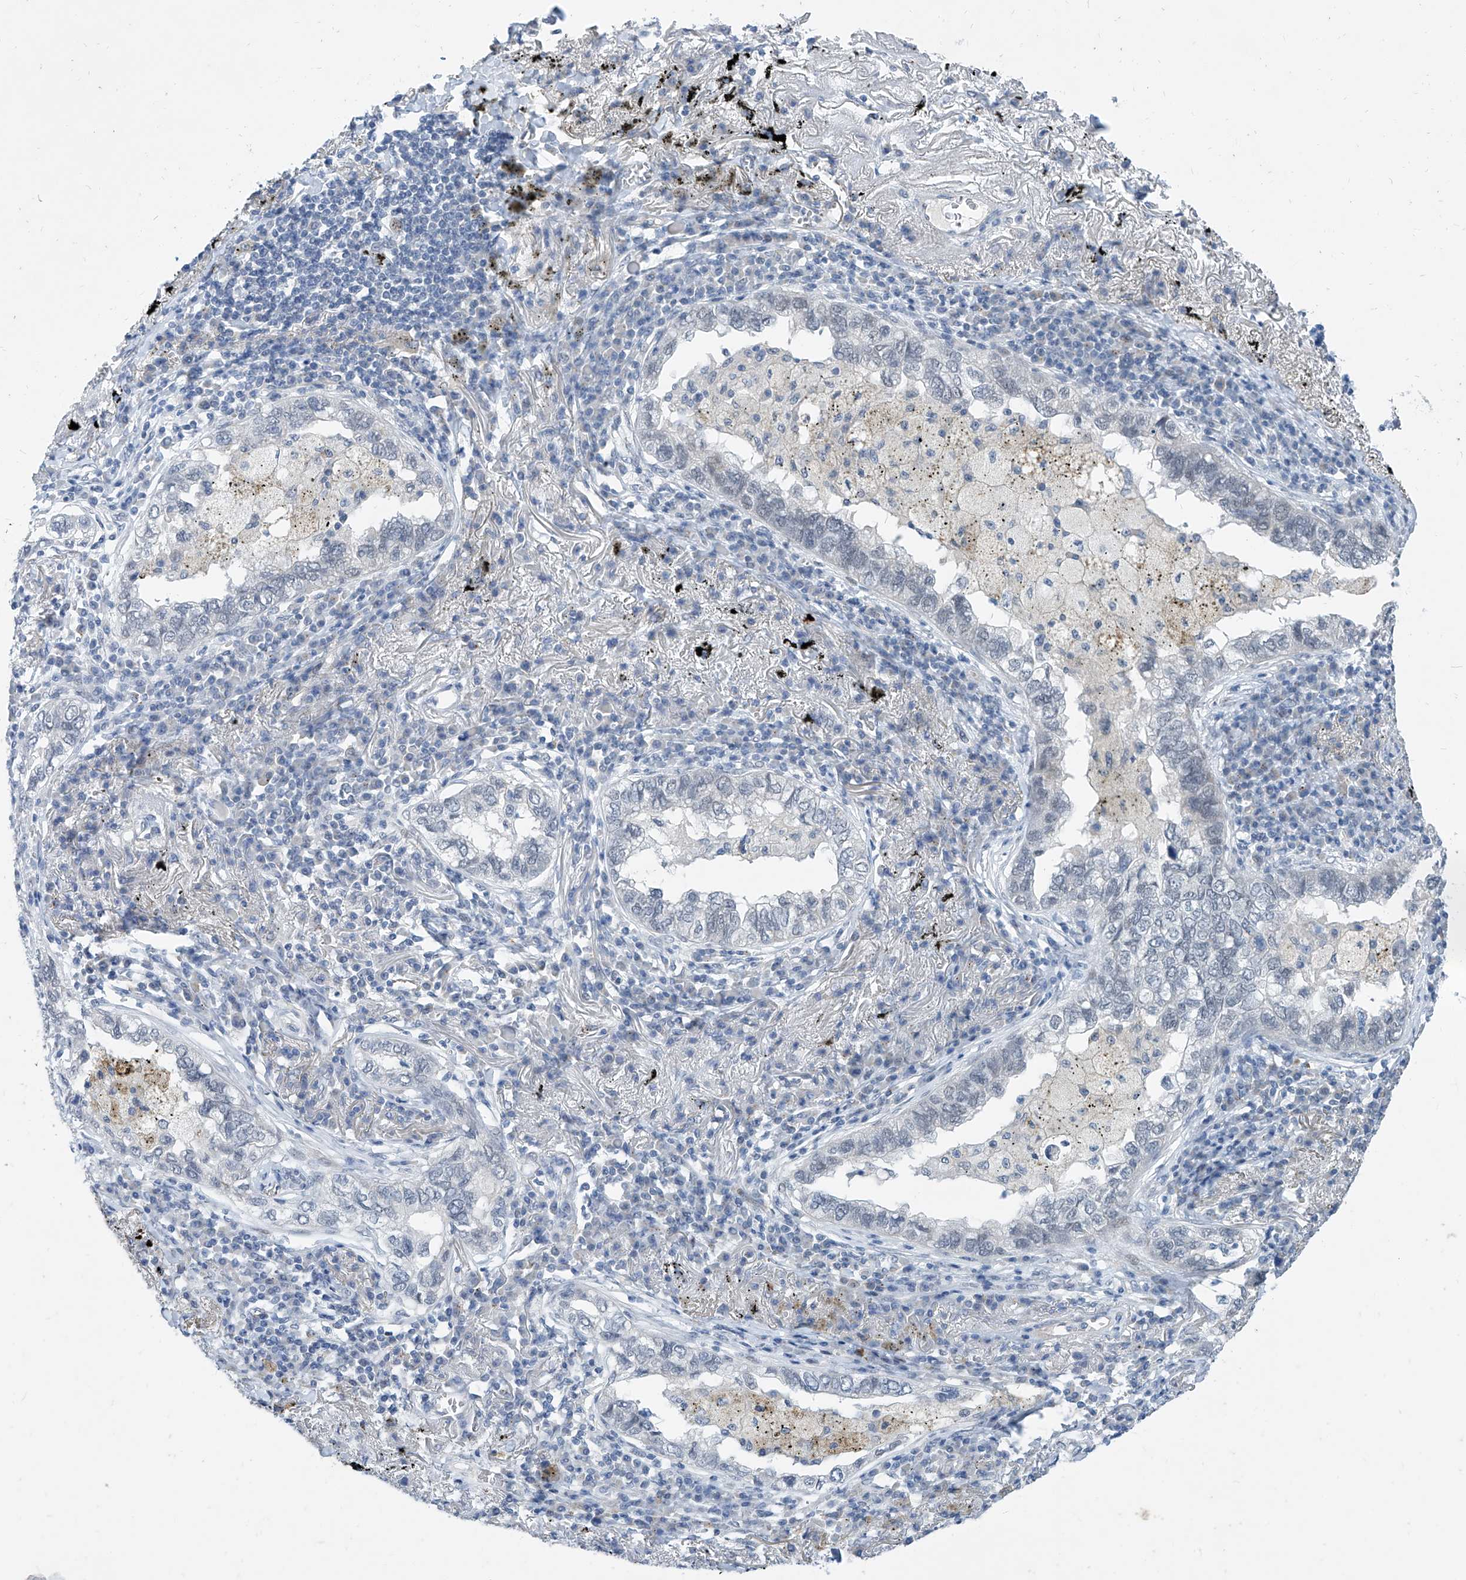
{"staining": {"intensity": "negative", "quantity": "none", "location": "none"}, "tissue": "lung cancer", "cell_type": "Tumor cells", "image_type": "cancer", "snomed": [{"axis": "morphology", "description": "Adenocarcinoma, NOS"}, {"axis": "topography", "description": "Lung"}], "caption": "The image reveals no significant positivity in tumor cells of lung cancer (adenocarcinoma).", "gene": "BPTF", "patient": {"sex": "male", "age": 65}}